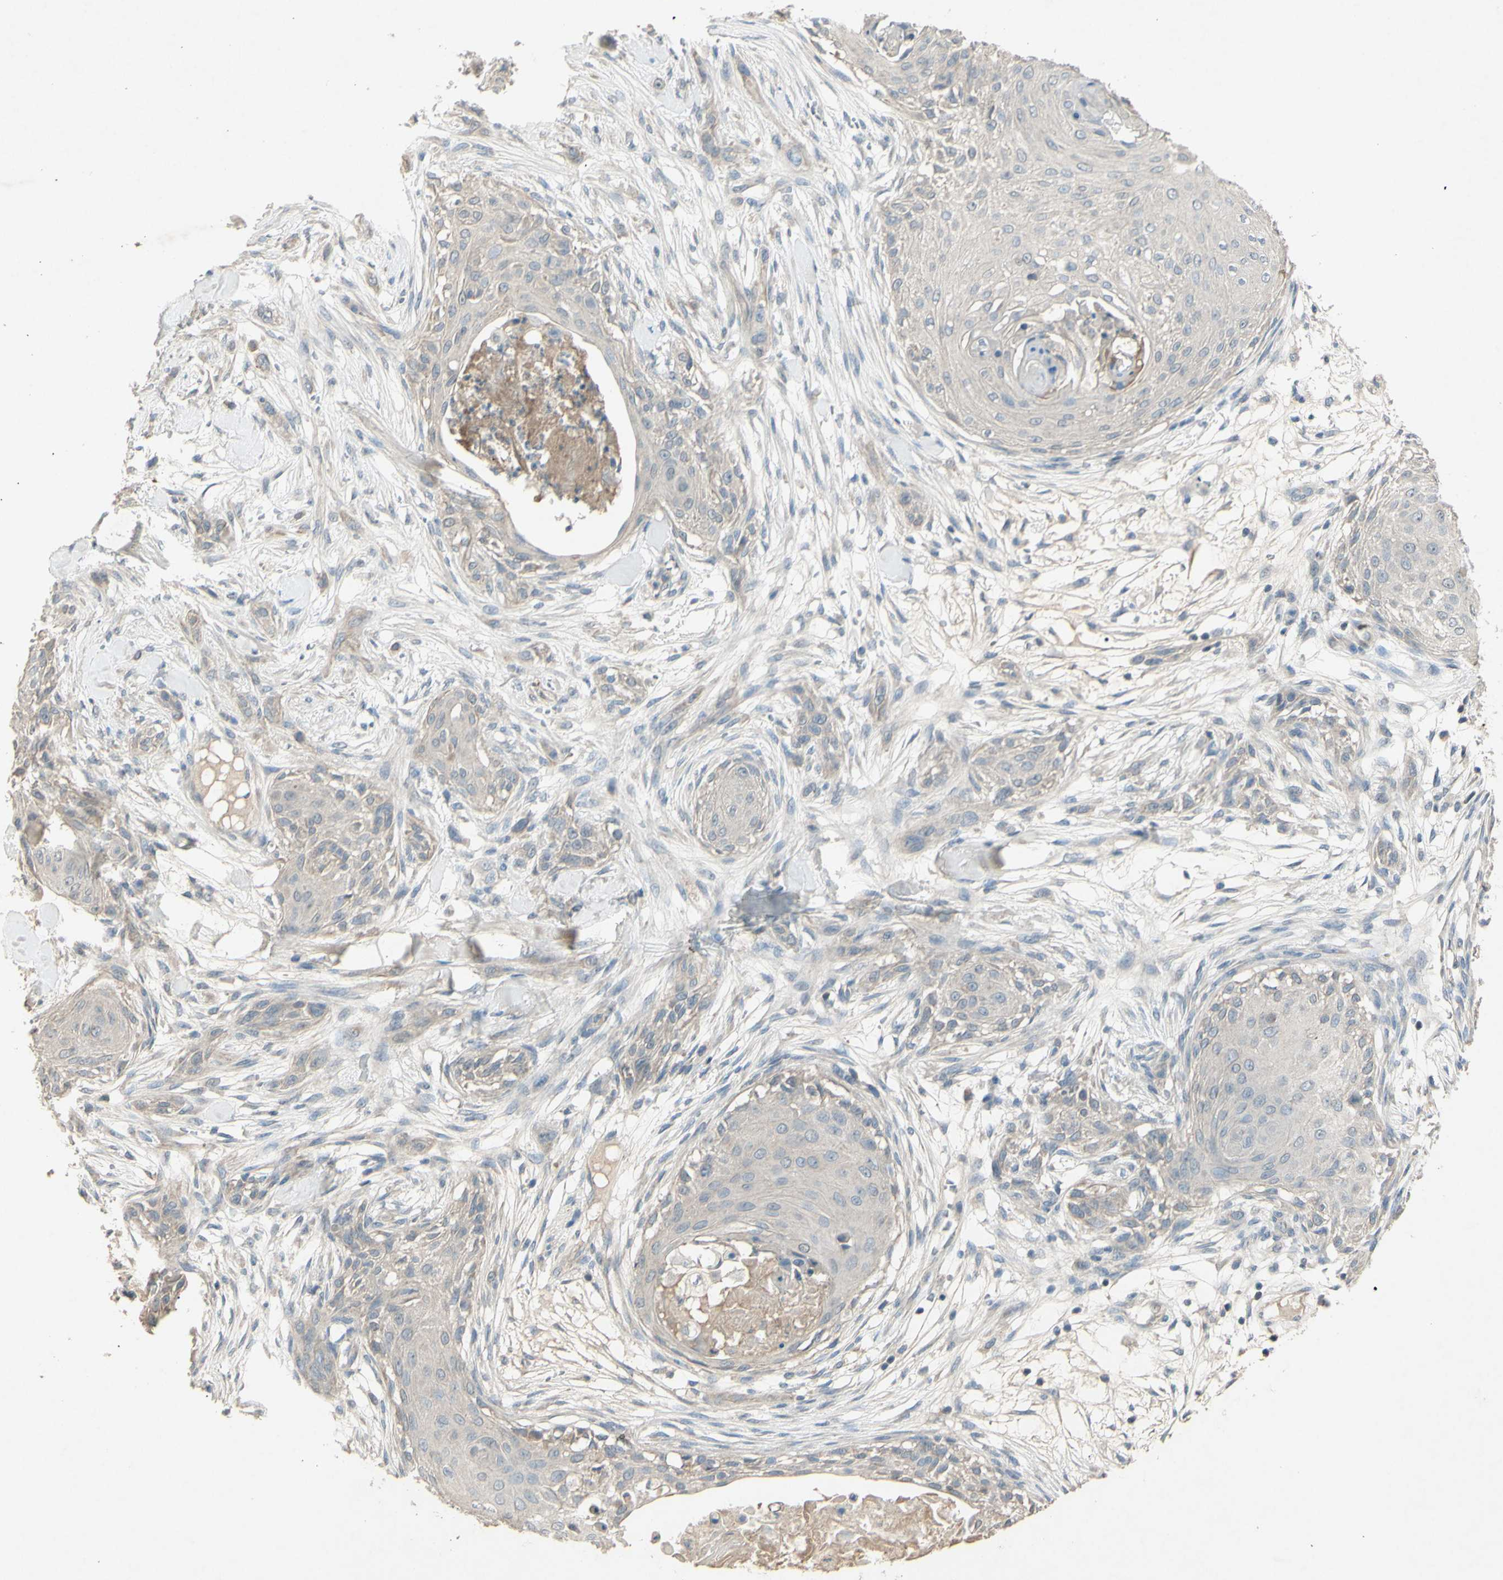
{"staining": {"intensity": "weak", "quantity": ">75%", "location": "cytoplasmic/membranous"}, "tissue": "skin cancer", "cell_type": "Tumor cells", "image_type": "cancer", "snomed": [{"axis": "morphology", "description": "Squamous cell carcinoma, NOS"}, {"axis": "topography", "description": "Skin"}], "caption": "Skin squamous cell carcinoma stained with immunohistochemistry (IHC) exhibits weak cytoplasmic/membranous staining in about >75% of tumor cells. (DAB (3,3'-diaminobenzidine) IHC with brightfield microscopy, high magnification).", "gene": "TIMM21", "patient": {"sex": "female", "age": 59}}